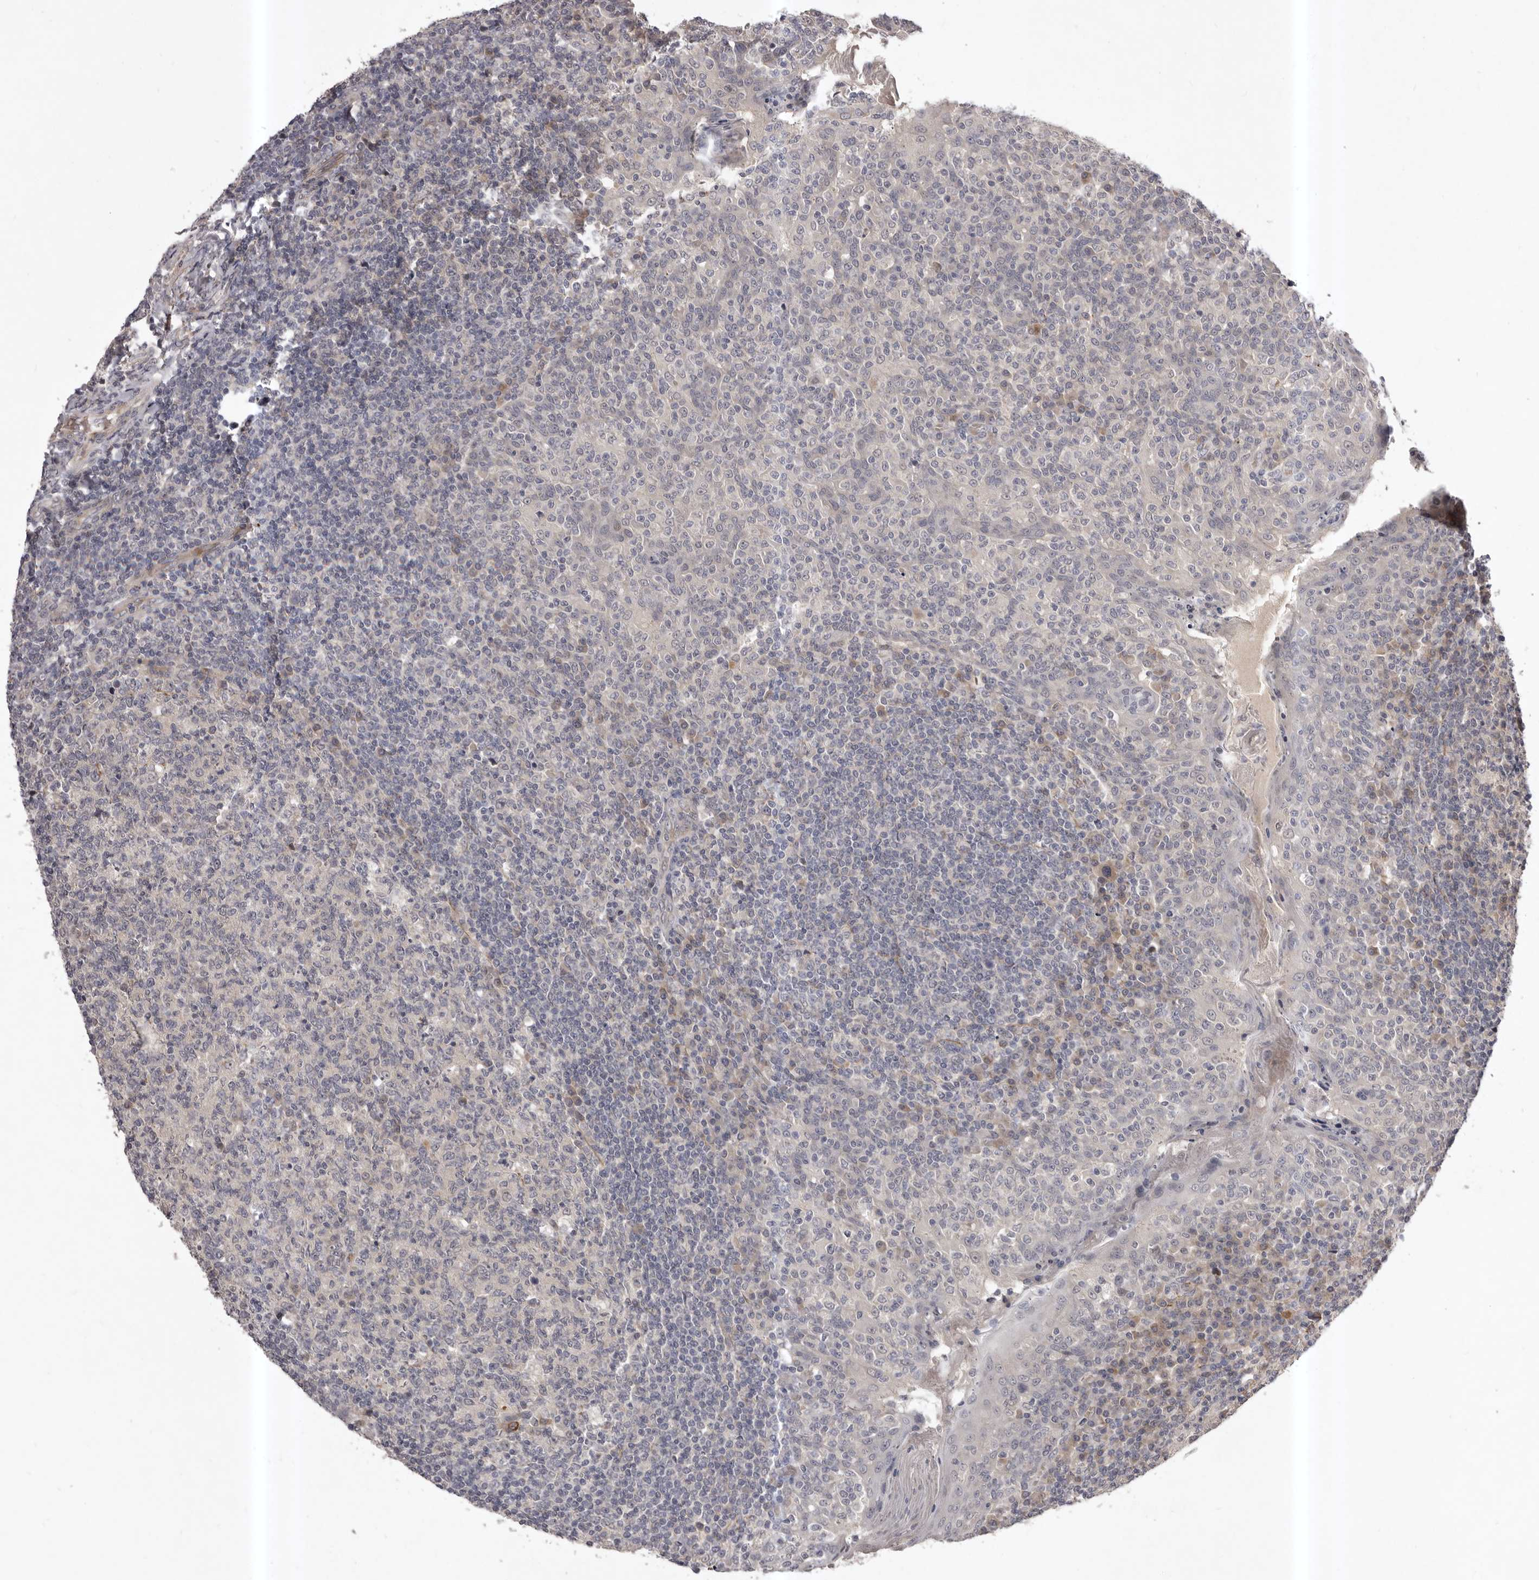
{"staining": {"intensity": "negative", "quantity": "none", "location": "none"}, "tissue": "tonsil", "cell_type": "Germinal center cells", "image_type": "normal", "snomed": [{"axis": "morphology", "description": "Normal tissue, NOS"}, {"axis": "topography", "description": "Tonsil"}], "caption": "Immunohistochemistry (IHC) image of benign tonsil stained for a protein (brown), which displays no positivity in germinal center cells.", "gene": "HBS1L", "patient": {"sex": "female", "age": 19}}